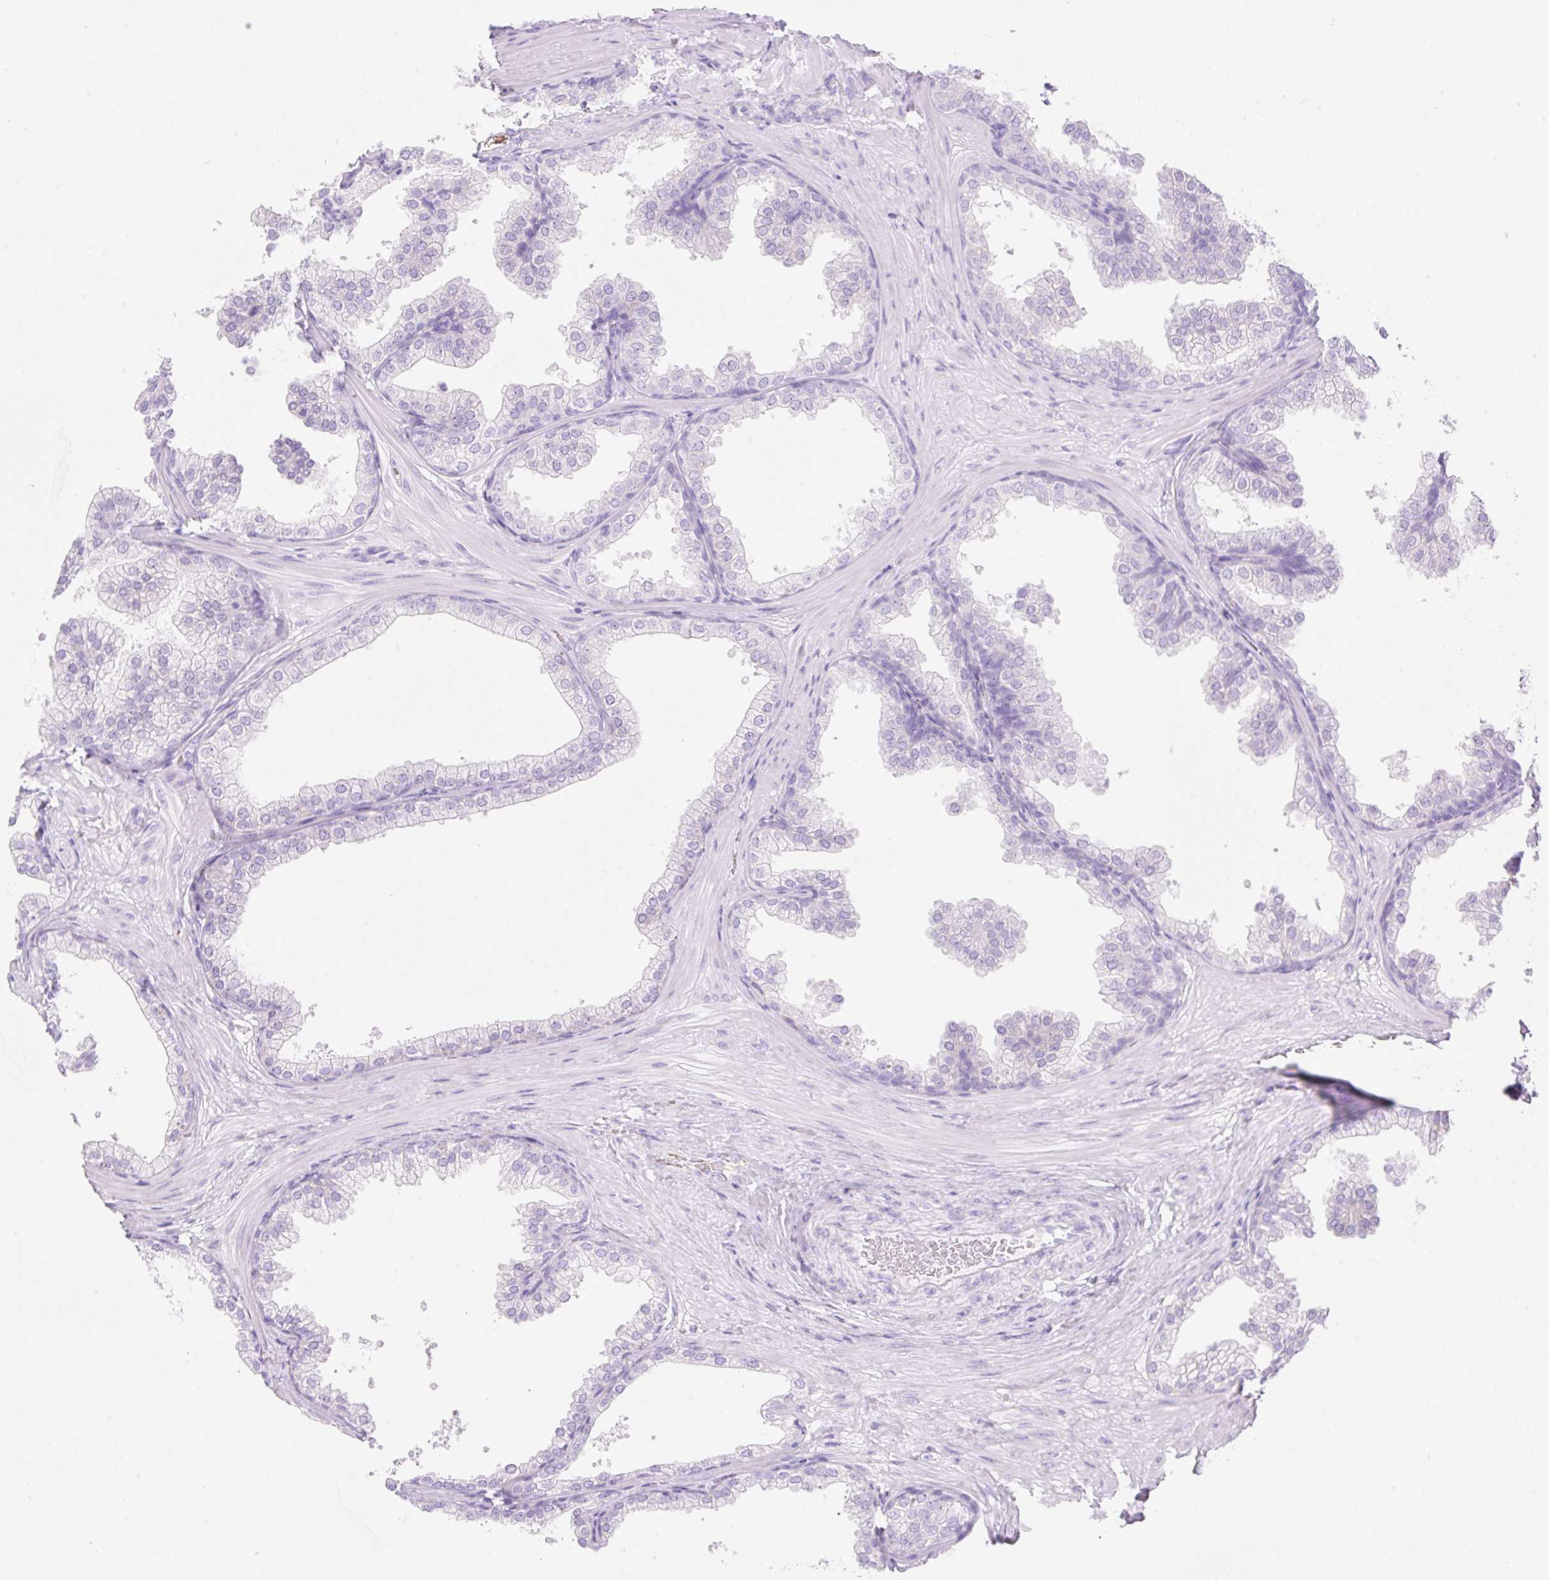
{"staining": {"intensity": "negative", "quantity": "none", "location": "none"}, "tissue": "prostate", "cell_type": "Glandular cells", "image_type": "normal", "snomed": [{"axis": "morphology", "description": "Normal tissue, NOS"}, {"axis": "topography", "description": "Prostate"}], "caption": "IHC of unremarkable human prostate displays no staining in glandular cells.", "gene": "CDX1", "patient": {"sex": "male", "age": 37}}